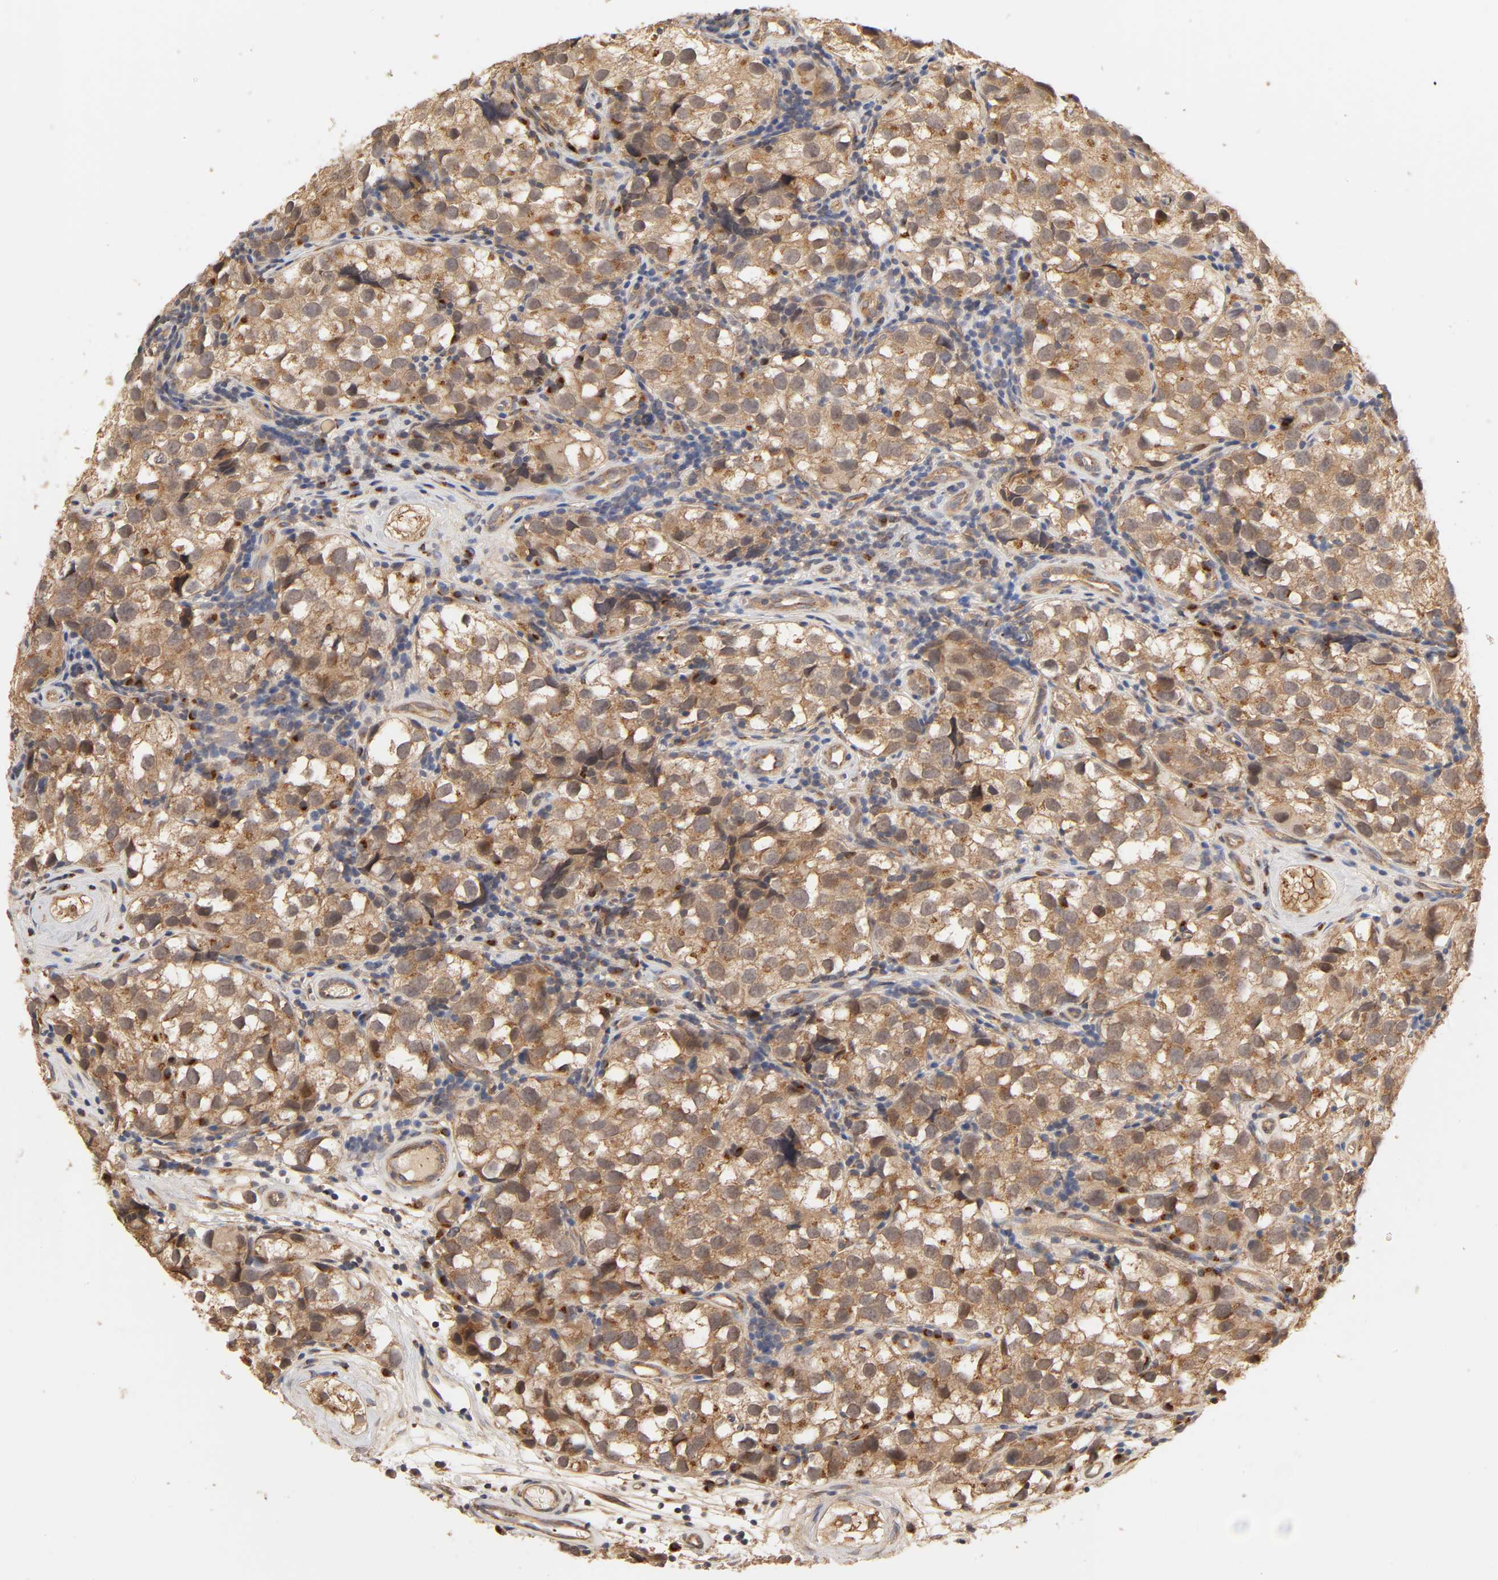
{"staining": {"intensity": "strong", "quantity": ">75%", "location": "cytoplasmic/membranous"}, "tissue": "testis cancer", "cell_type": "Tumor cells", "image_type": "cancer", "snomed": [{"axis": "morphology", "description": "Seminoma, NOS"}, {"axis": "topography", "description": "Testis"}], "caption": "Tumor cells show high levels of strong cytoplasmic/membranous positivity in about >75% of cells in human testis seminoma.", "gene": "EPS8", "patient": {"sex": "male", "age": 39}}